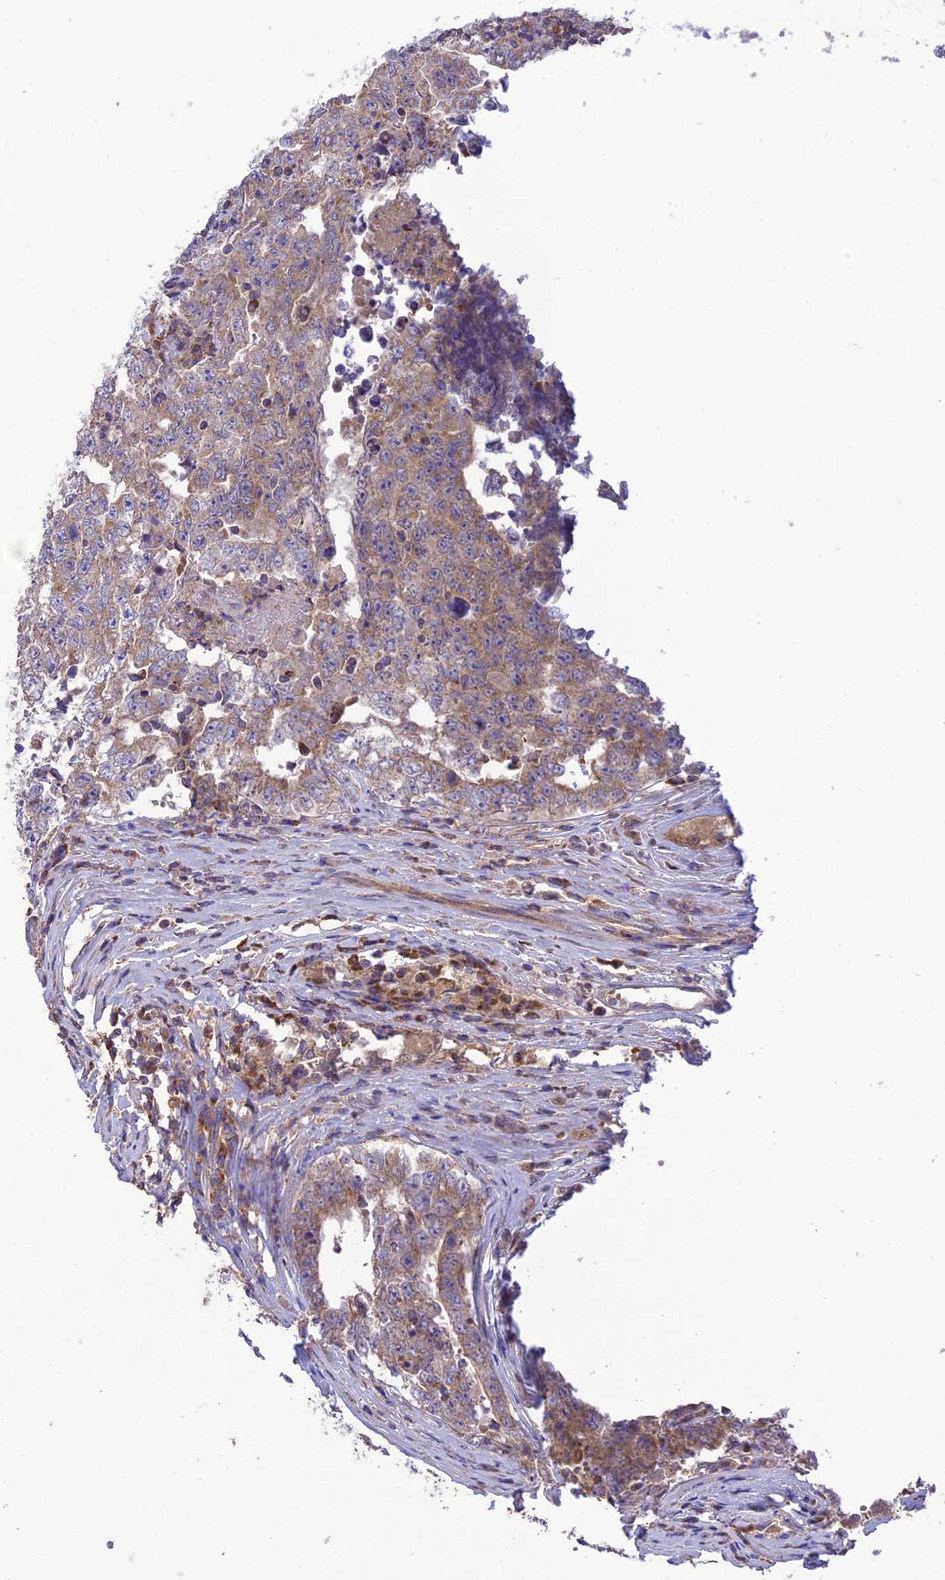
{"staining": {"intensity": "moderate", "quantity": "25%-75%", "location": "cytoplasmic/membranous"}, "tissue": "testis cancer", "cell_type": "Tumor cells", "image_type": "cancer", "snomed": [{"axis": "morphology", "description": "Carcinoma, Embryonal, NOS"}, {"axis": "topography", "description": "Testis"}], "caption": "Brown immunohistochemical staining in human testis embryonal carcinoma exhibits moderate cytoplasmic/membranous positivity in about 25%-75% of tumor cells. (brown staining indicates protein expression, while blue staining denotes nuclei).", "gene": "NDUFAF1", "patient": {"sex": "male", "age": 26}}